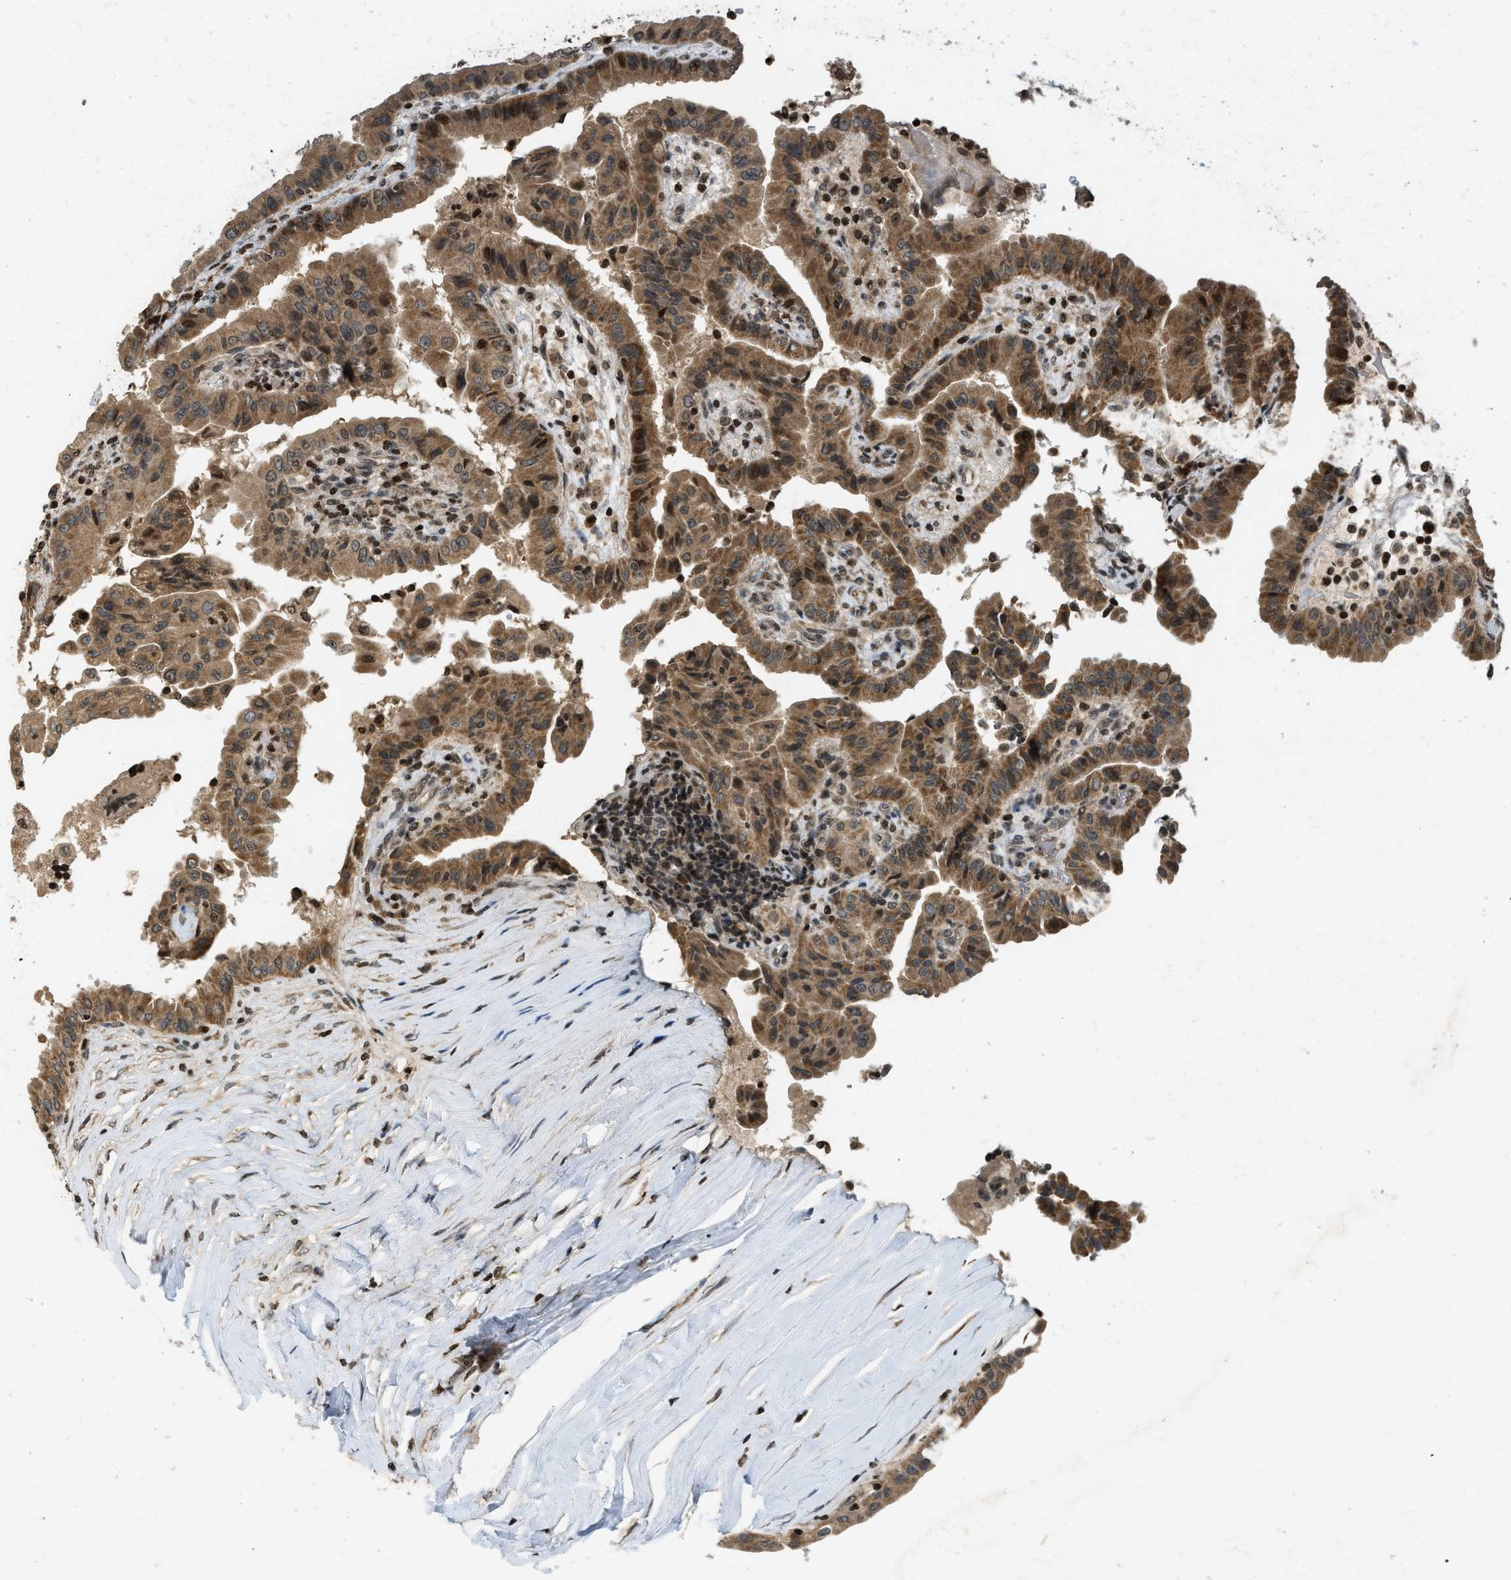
{"staining": {"intensity": "moderate", "quantity": ">75%", "location": "cytoplasmic/membranous"}, "tissue": "thyroid cancer", "cell_type": "Tumor cells", "image_type": "cancer", "snomed": [{"axis": "morphology", "description": "Papillary adenocarcinoma, NOS"}, {"axis": "topography", "description": "Thyroid gland"}], "caption": "DAB (3,3'-diaminobenzidine) immunohistochemical staining of human thyroid cancer exhibits moderate cytoplasmic/membranous protein expression in approximately >75% of tumor cells.", "gene": "SIAH1", "patient": {"sex": "male", "age": 33}}